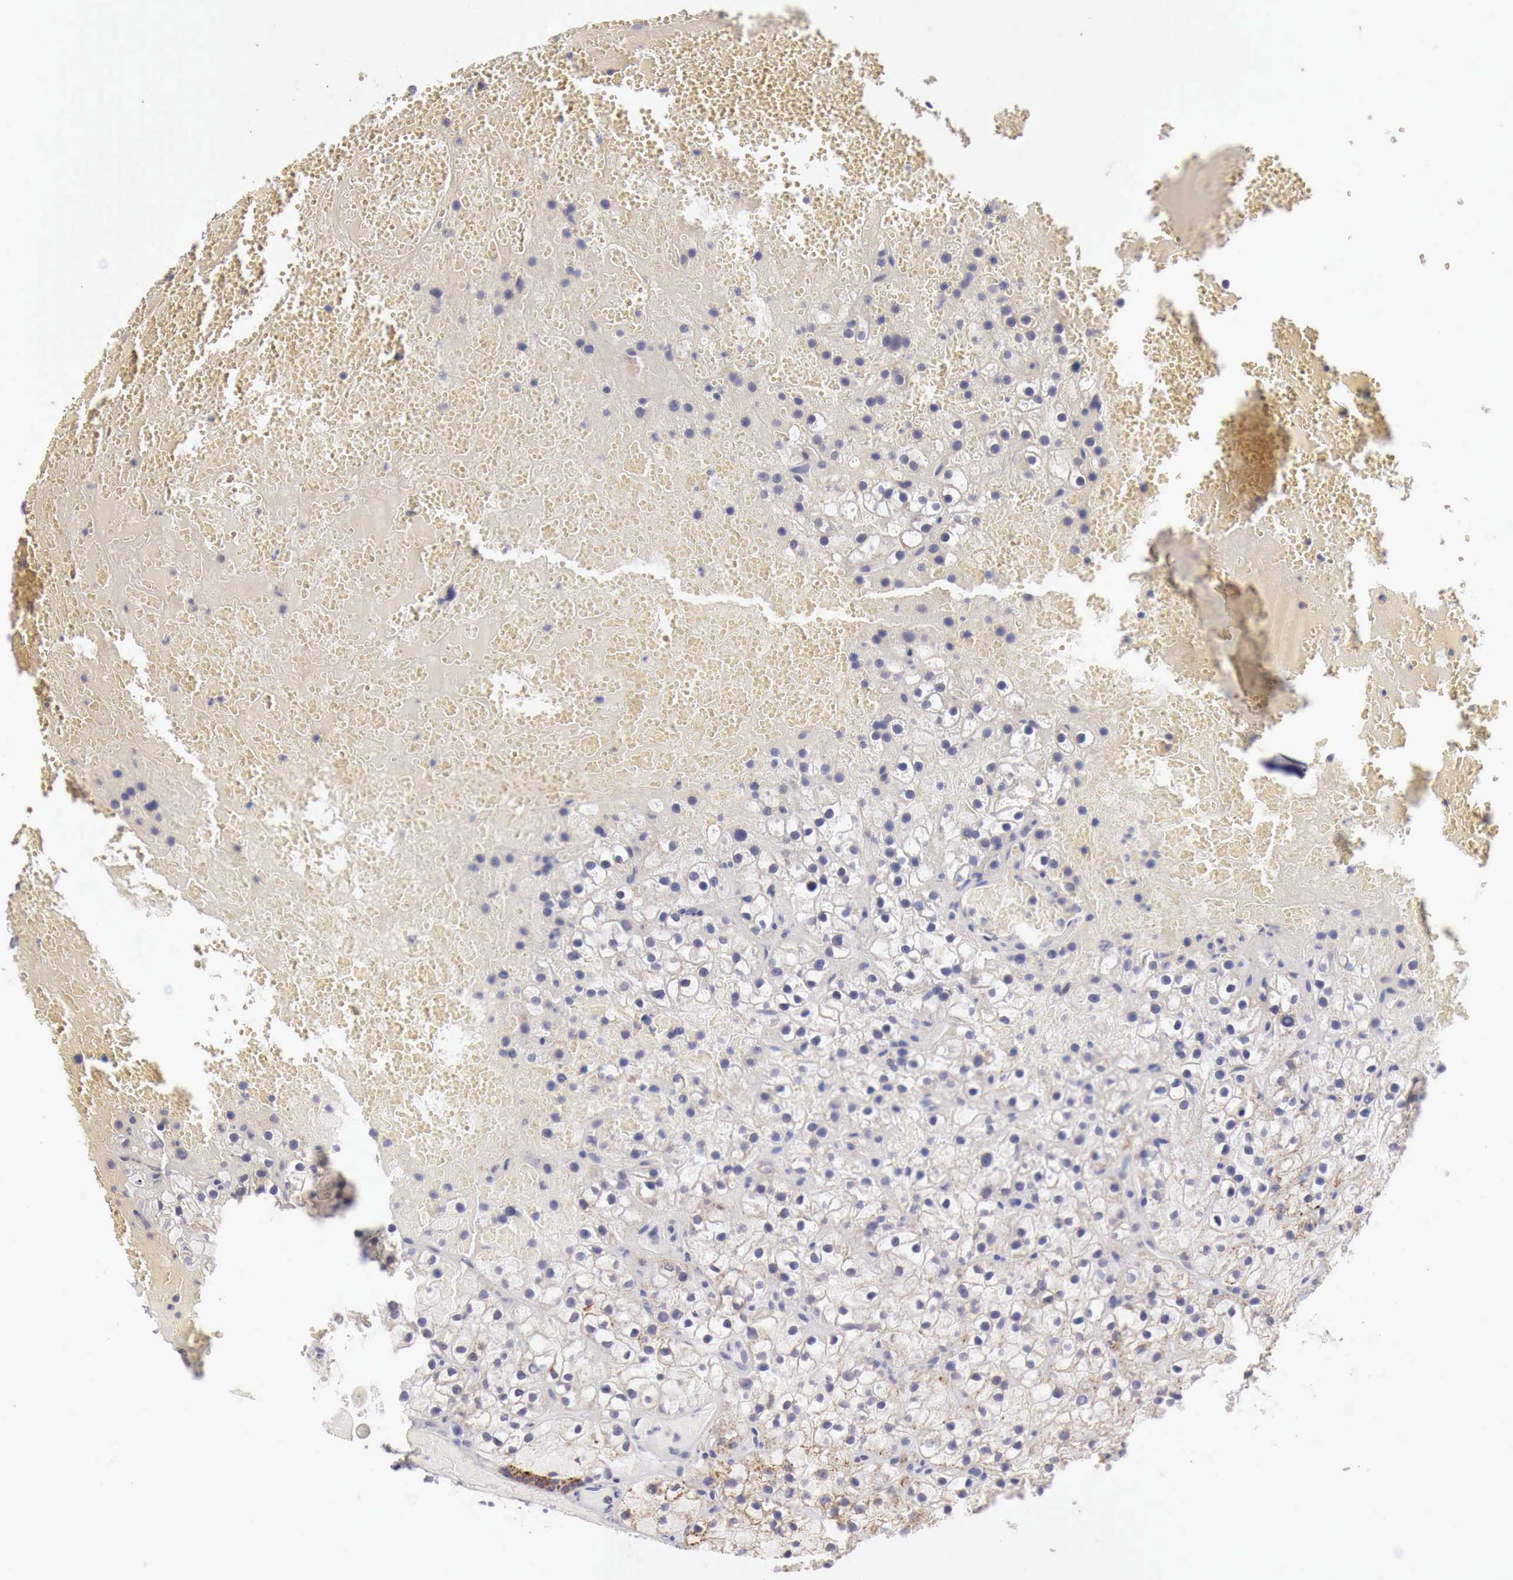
{"staining": {"intensity": "moderate", "quantity": "25%-75%", "location": "cytoplasmic/membranous"}, "tissue": "parathyroid gland", "cell_type": "Glandular cells", "image_type": "normal", "snomed": [{"axis": "morphology", "description": "Normal tissue, NOS"}, {"axis": "topography", "description": "Parathyroid gland"}], "caption": "Immunohistochemistry (IHC) of normal parathyroid gland demonstrates medium levels of moderate cytoplasmic/membranous expression in approximately 25%-75% of glandular cells.", "gene": "GLA", "patient": {"sex": "female", "age": 71}}